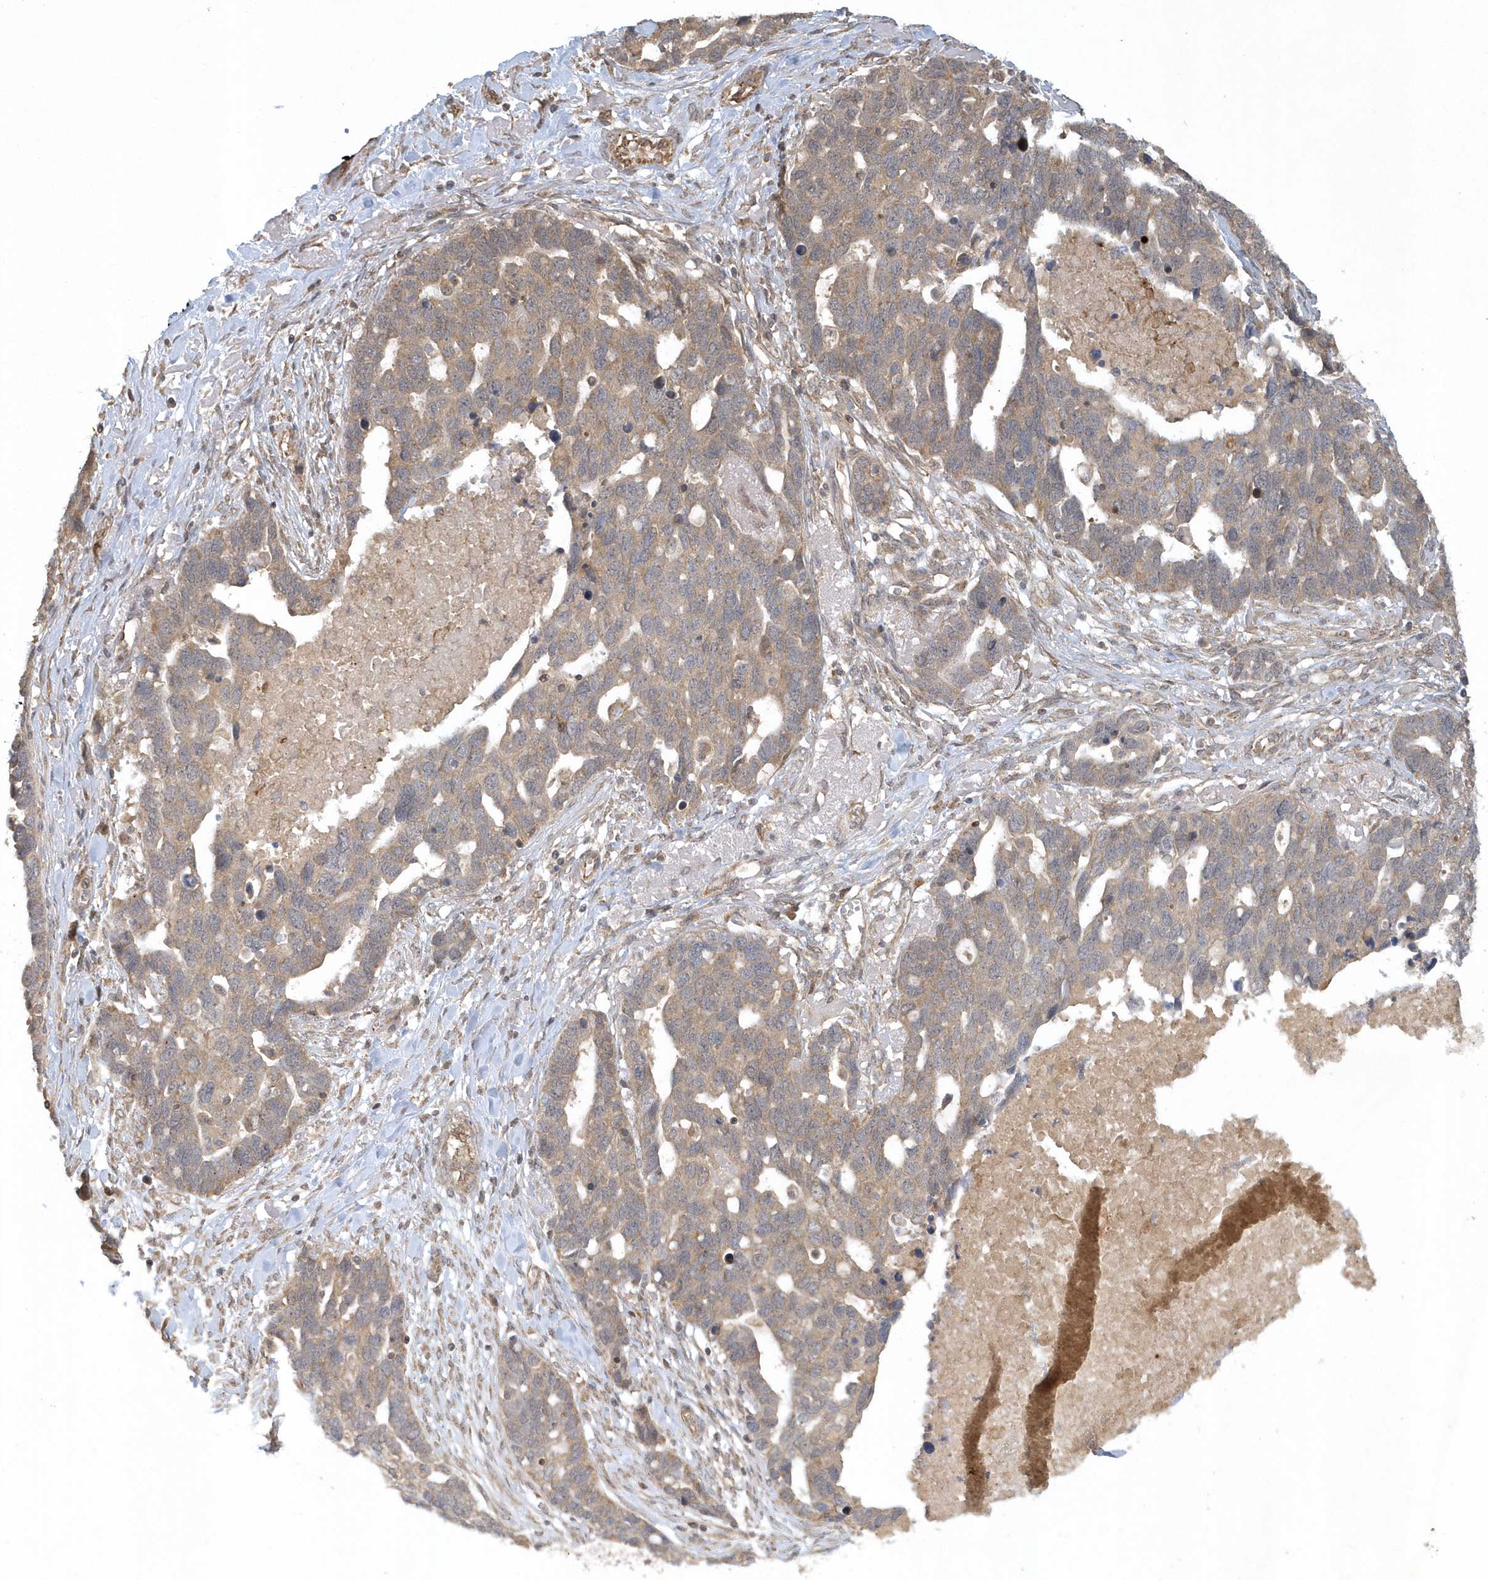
{"staining": {"intensity": "weak", "quantity": "25%-75%", "location": "cytoplasmic/membranous"}, "tissue": "ovarian cancer", "cell_type": "Tumor cells", "image_type": "cancer", "snomed": [{"axis": "morphology", "description": "Cystadenocarcinoma, serous, NOS"}, {"axis": "topography", "description": "Ovary"}], "caption": "High-power microscopy captured an immunohistochemistry histopathology image of ovarian cancer (serous cystadenocarcinoma), revealing weak cytoplasmic/membranous staining in approximately 25%-75% of tumor cells. Using DAB (brown) and hematoxylin (blue) stains, captured at high magnification using brightfield microscopy.", "gene": "THG1L", "patient": {"sex": "female", "age": 54}}